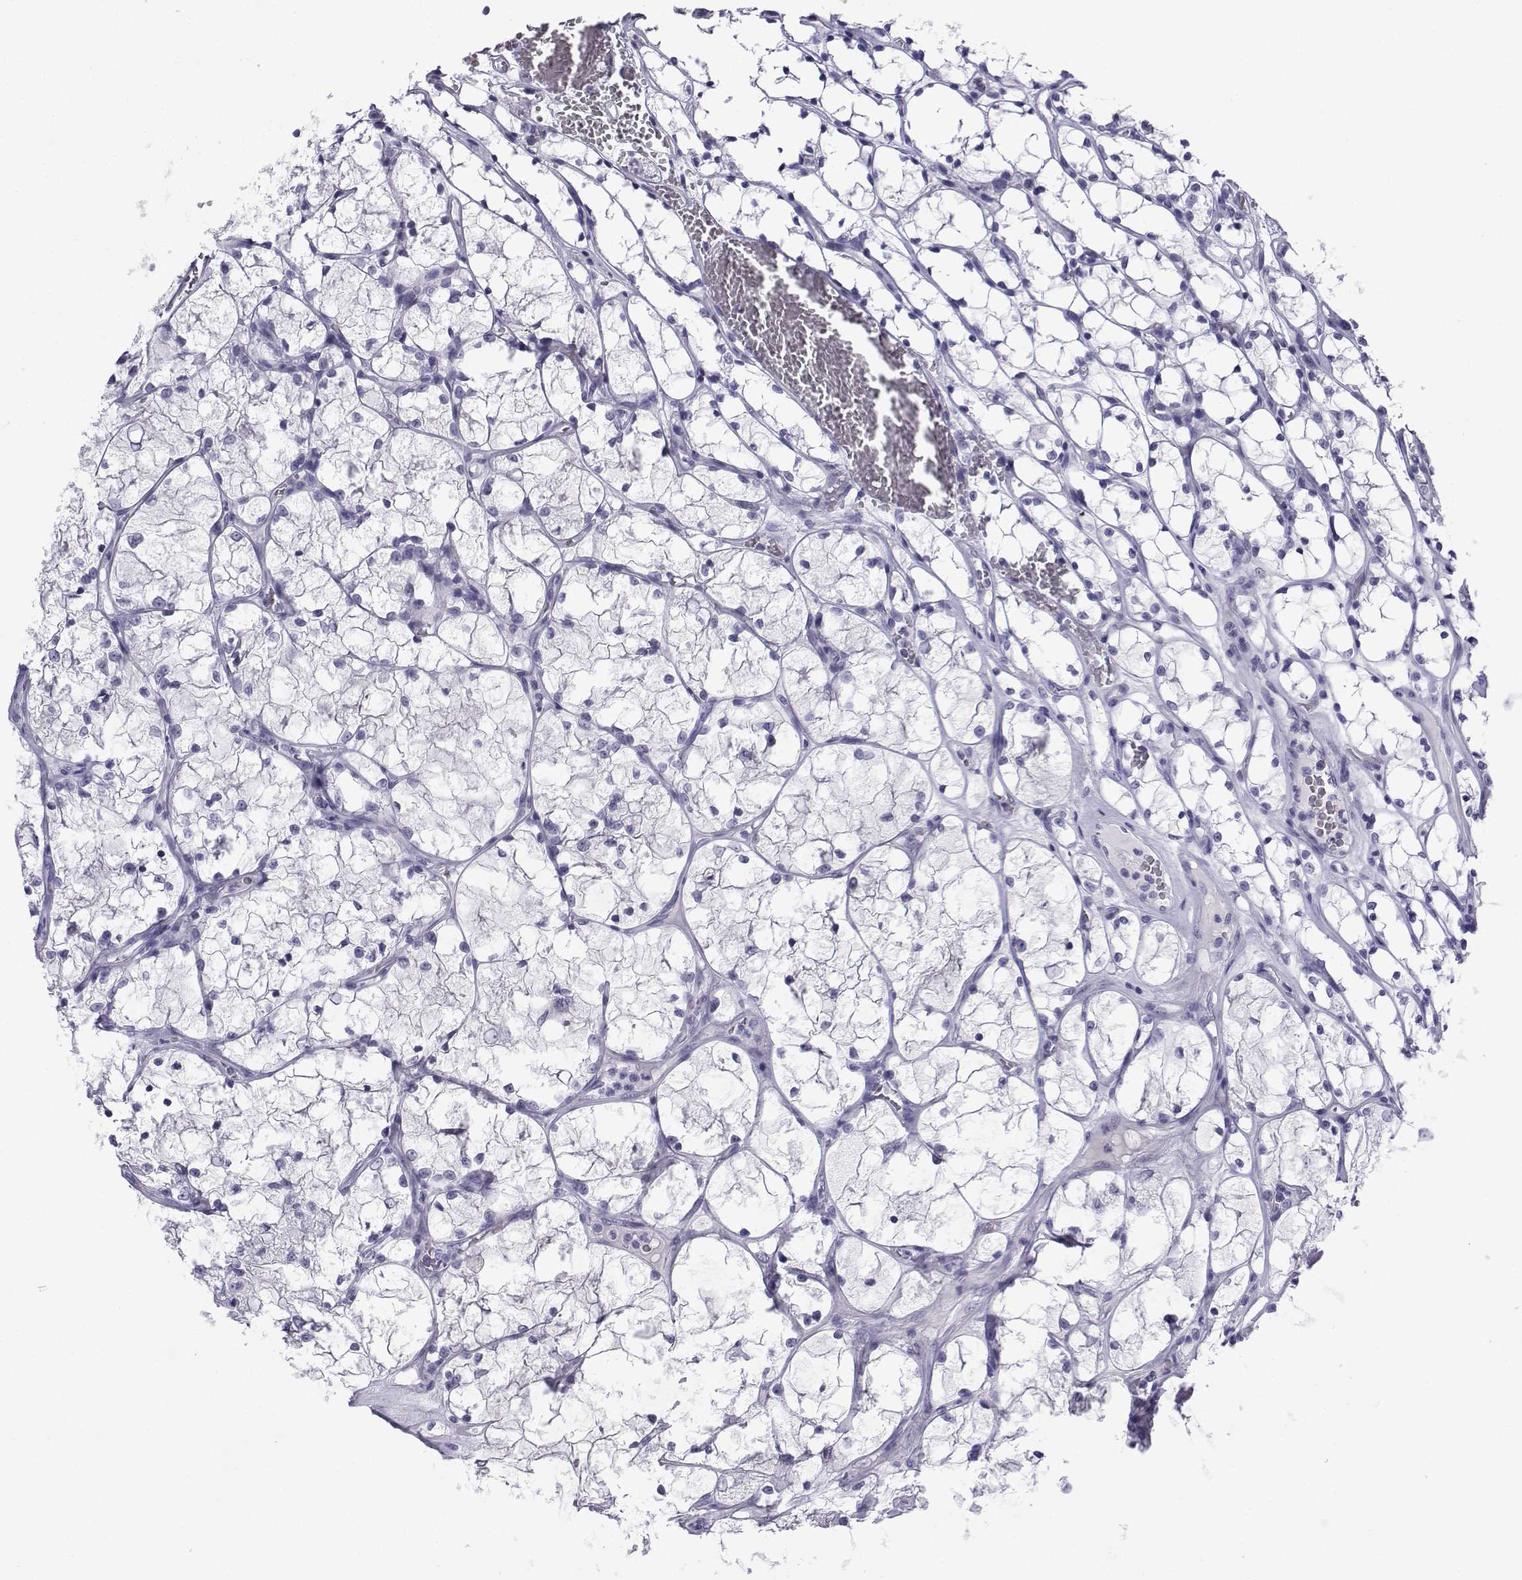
{"staining": {"intensity": "negative", "quantity": "none", "location": "none"}, "tissue": "renal cancer", "cell_type": "Tumor cells", "image_type": "cancer", "snomed": [{"axis": "morphology", "description": "Adenocarcinoma, NOS"}, {"axis": "topography", "description": "Kidney"}], "caption": "DAB immunohistochemical staining of human renal adenocarcinoma shows no significant expression in tumor cells. (DAB immunohistochemistry (IHC), high magnification).", "gene": "TRIM46", "patient": {"sex": "female", "age": 69}}